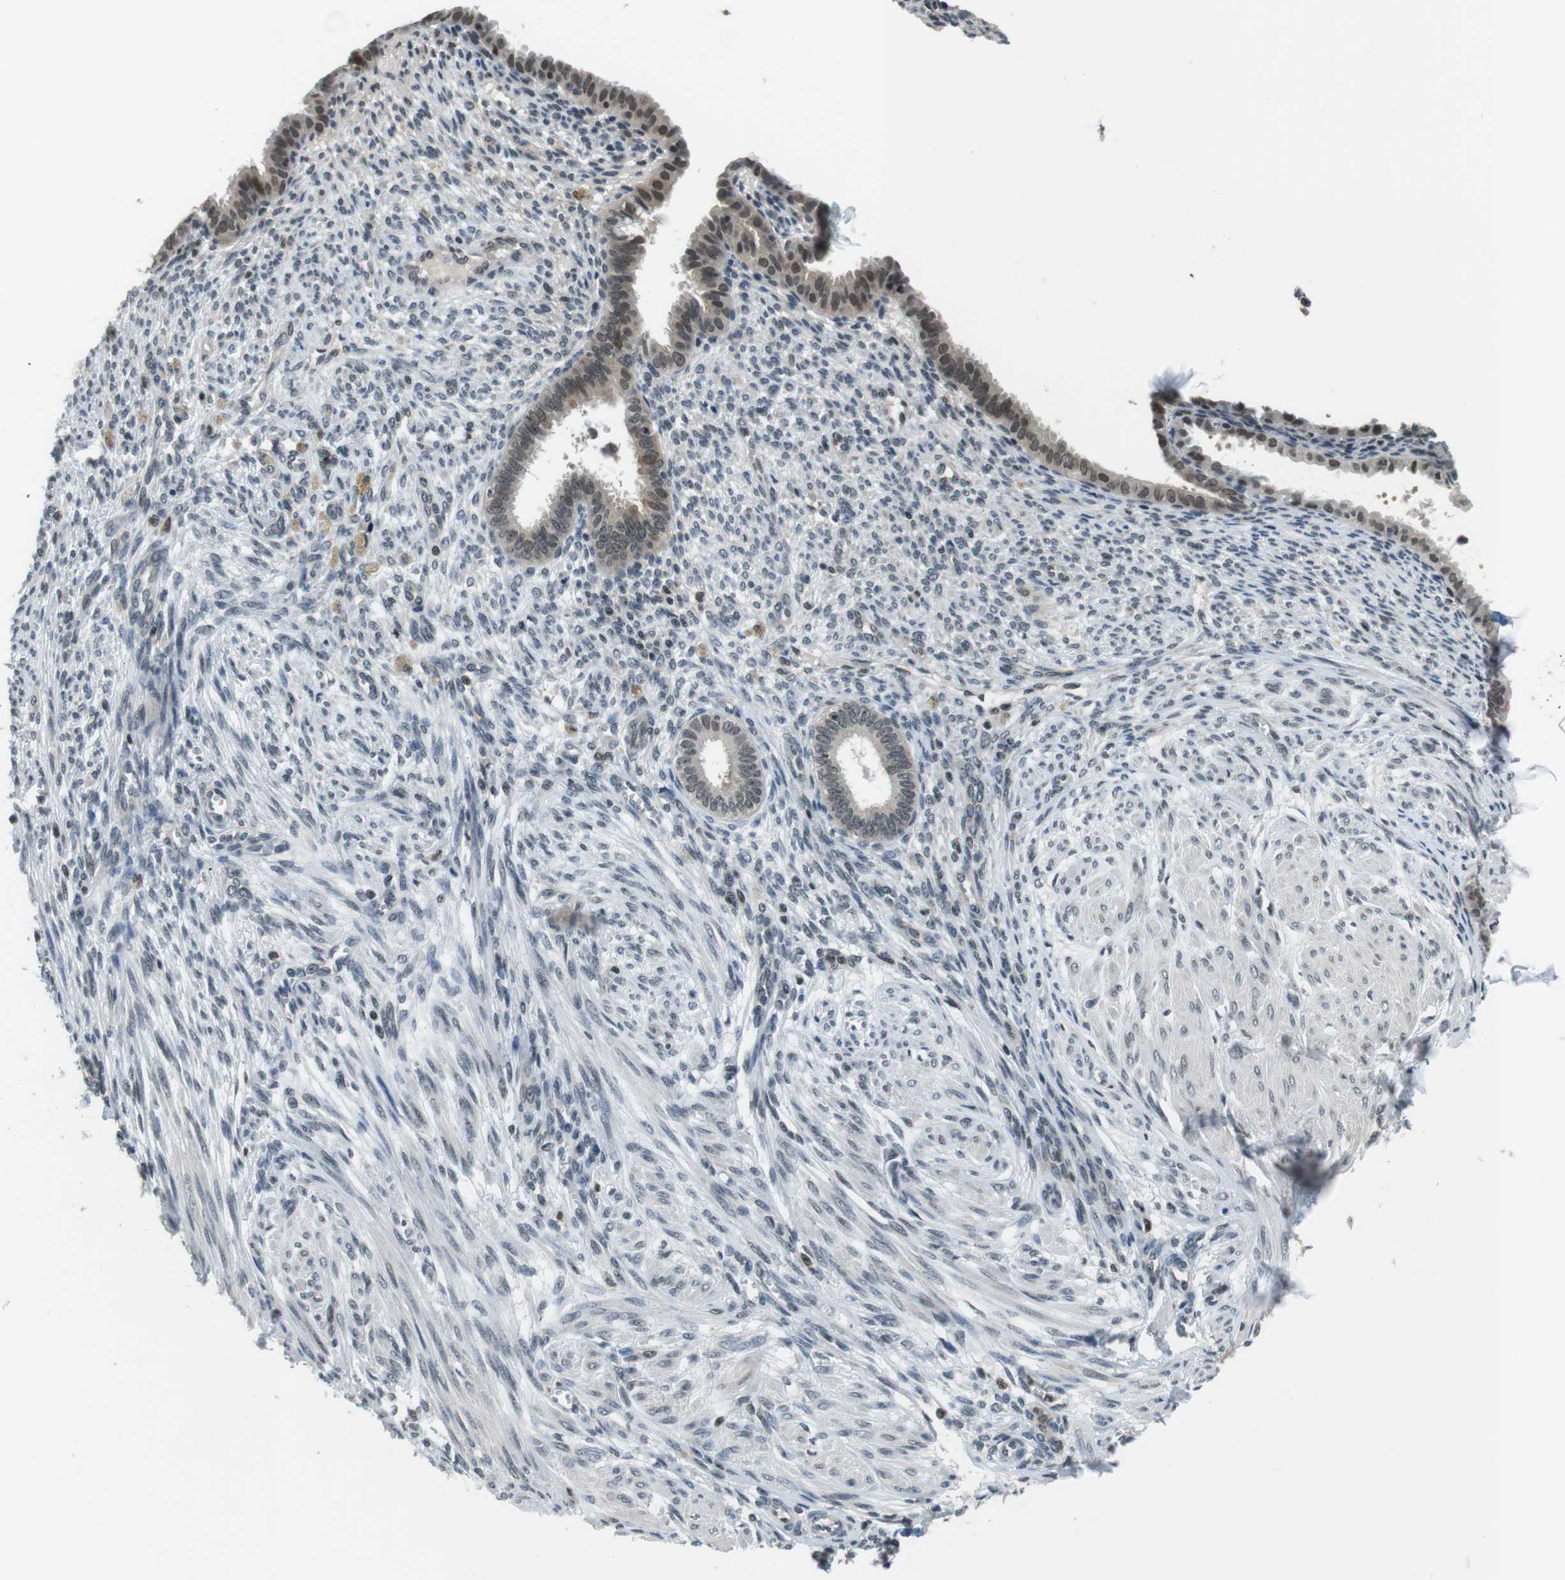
{"staining": {"intensity": "weak", "quantity": "25%-75%", "location": "nuclear"}, "tissue": "endometrium", "cell_type": "Cells in endometrial stroma", "image_type": "normal", "snomed": [{"axis": "morphology", "description": "Normal tissue, NOS"}, {"axis": "topography", "description": "Endometrium"}], "caption": "Immunohistochemical staining of unremarkable endometrium shows weak nuclear protein positivity in about 25%-75% of cells in endometrial stroma.", "gene": "NEK4", "patient": {"sex": "female", "age": 72}}